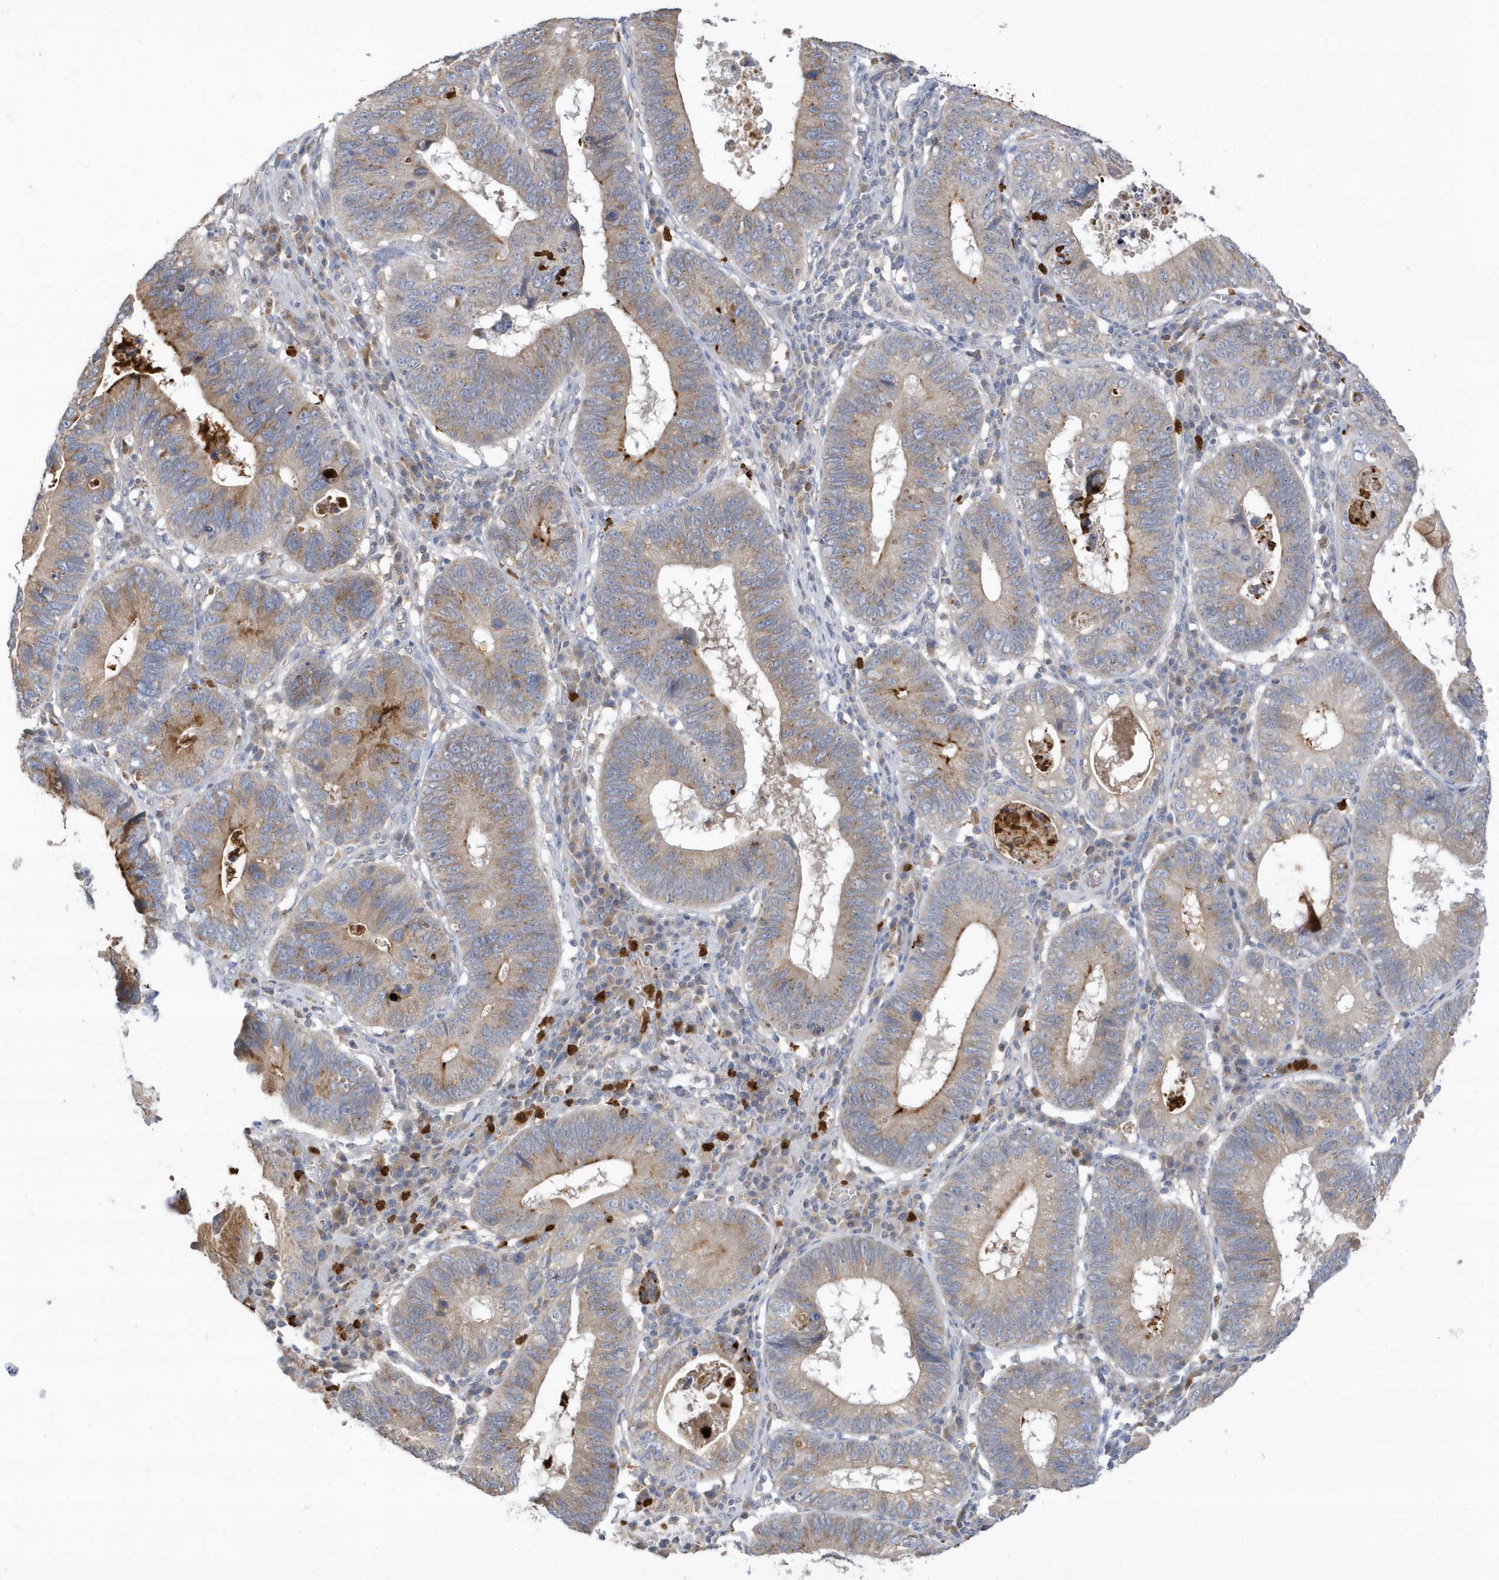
{"staining": {"intensity": "moderate", "quantity": "25%-75%", "location": "cytoplasmic/membranous"}, "tissue": "stomach cancer", "cell_type": "Tumor cells", "image_type": "cancer", "snomed": [{"axis": "morphology", "description": "Adenocarcinoma, NOS"}, {"axis": "topography", "description": "Stomach"}], "caption": "Tumor cells display medium levels of moderate cytoplasmic/membranous expression in about 25%-75% of cells in human stomach adenocarcinoma.", "gene": "DPP9", "patient": {"sex": "male", "age": 59}}